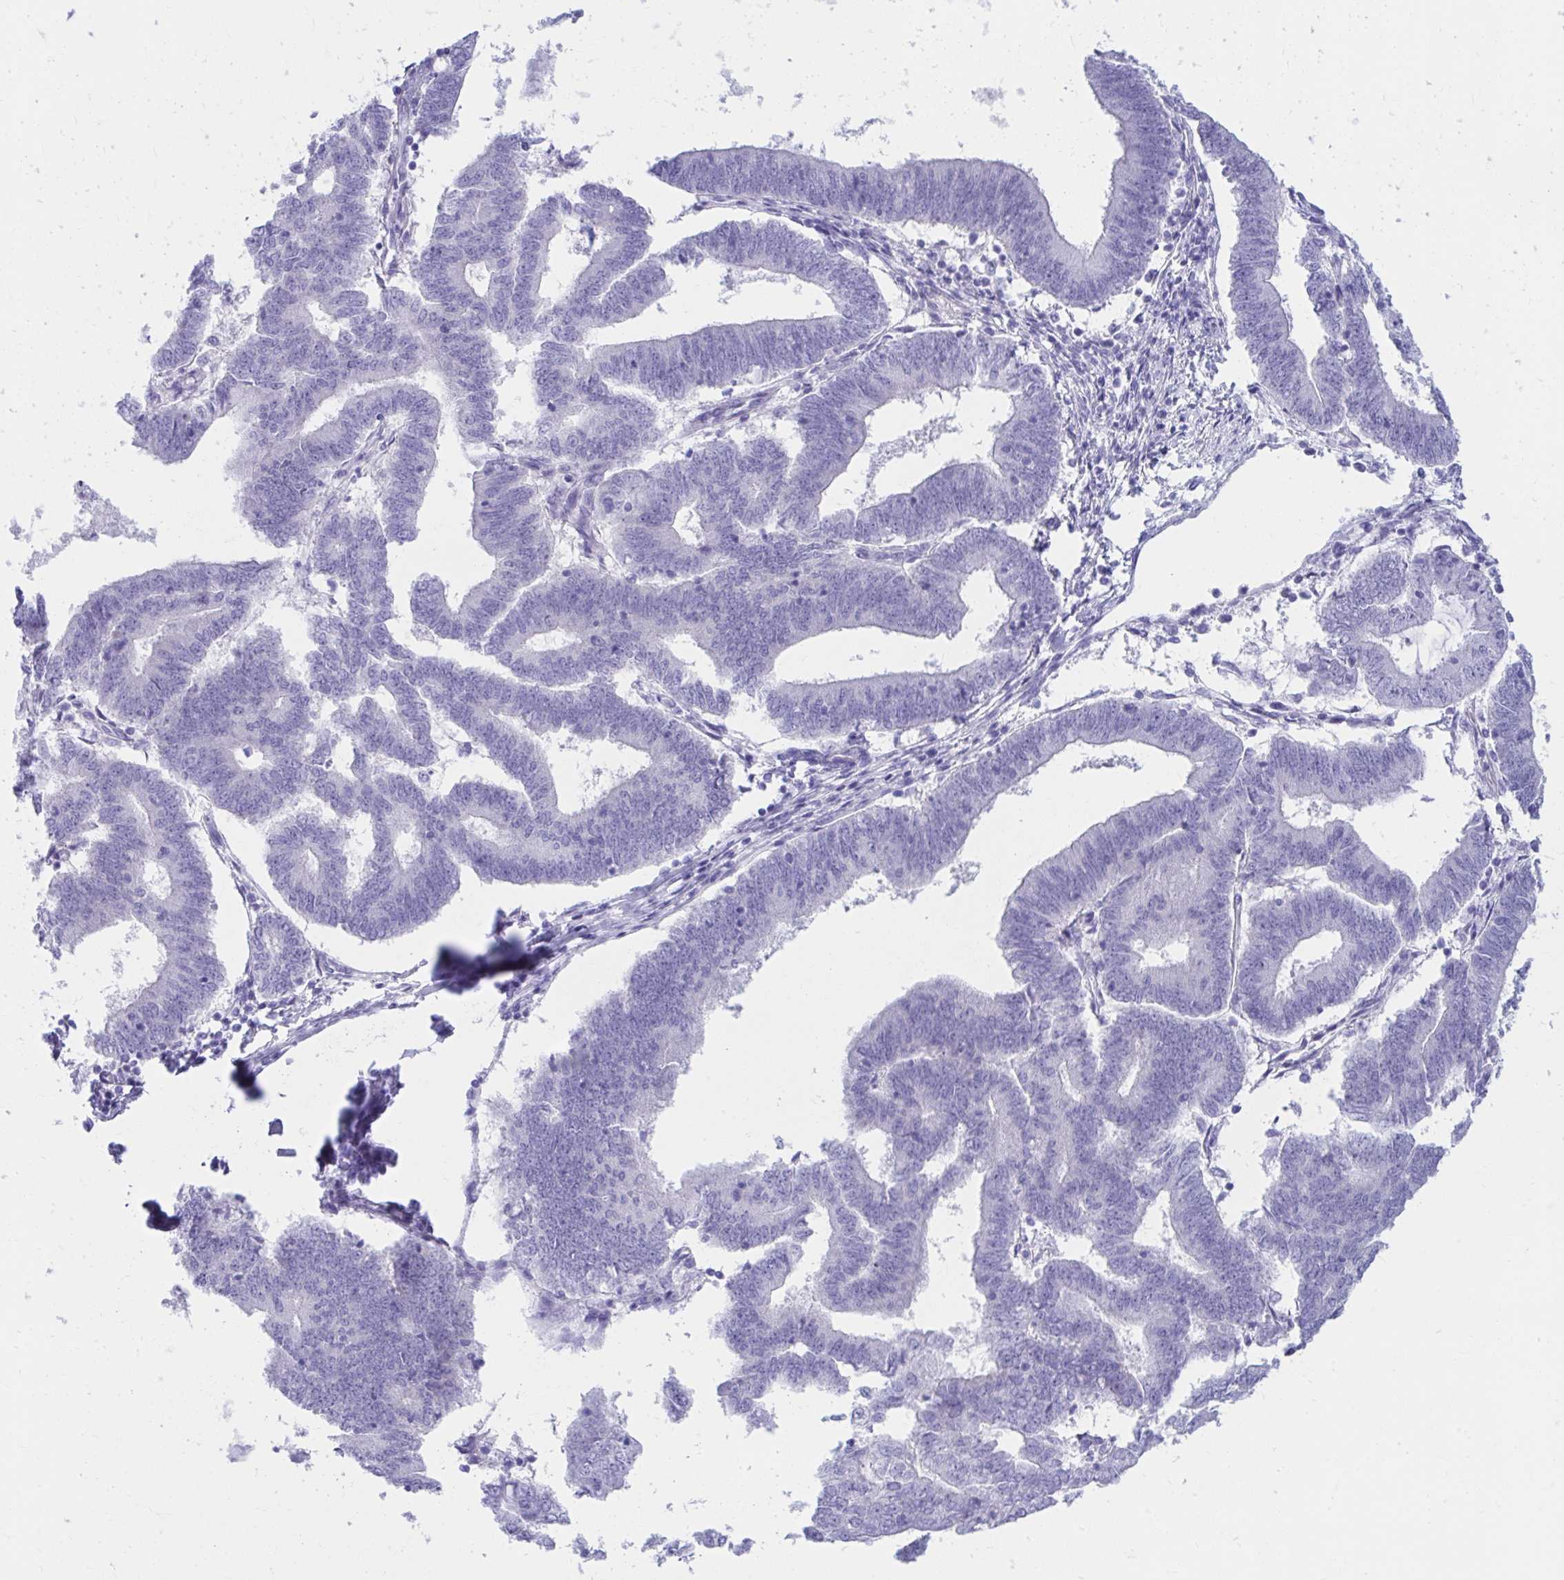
{"staining": {"intensity": "negative", "quantity": "none", "location": "none"}, "tissue": "endometrial cancer", "cell_type": "Tumor cells", "image_type": "cancer", "snomed": [{"axis": "morphology", "description": "Adenocarcinoma, NOS"}, {"axis": "topography", "description": "Endometrium"}], "caption": "Protein analysis of endometrial cancer (adenocarcinoma) reveals no significant expression in tumor cells.", "gene": "SHISA8", "patient": {"sex": "female", "age": 70}}